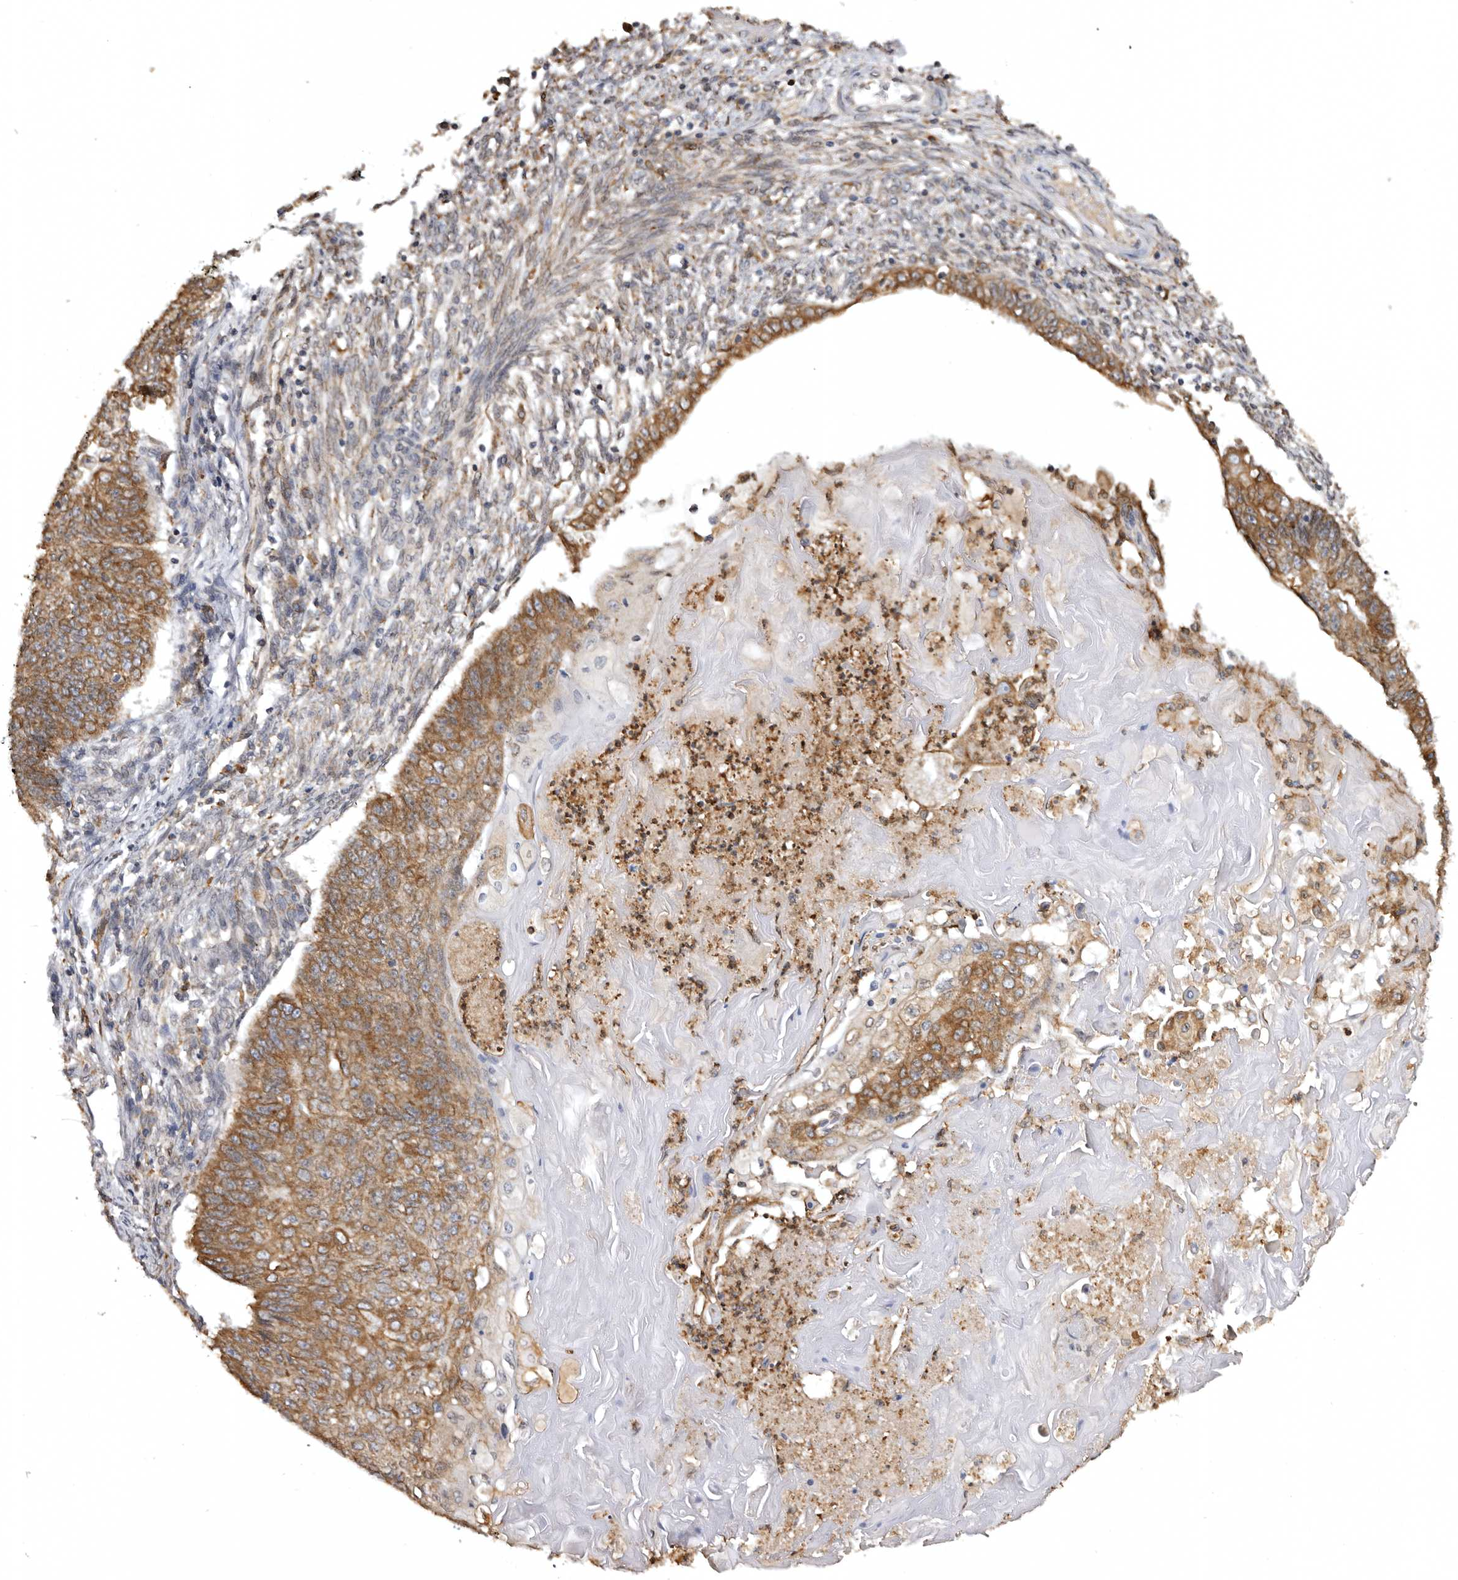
{"staining": {"intensity": "moderate", "quantity": ">75%", "location": "cytoplasmic/membranous"}, "tissue": "endometrial cancer", "cell_type": "Tumor cells", "image_type": "cancer", "snomed": [{"axis": "morphology", "description": "Adenocarcinoma, NOS"}, {"axis": "topography", "description": "Endometrium"}], "caption": "Protein staining exhibits moderate cytoplasmic/membranous positivity in about >75% of tumor cells in endometrial cancer.", "gene": "INKA2", "patient": {"sex": "female", "age": 32}}